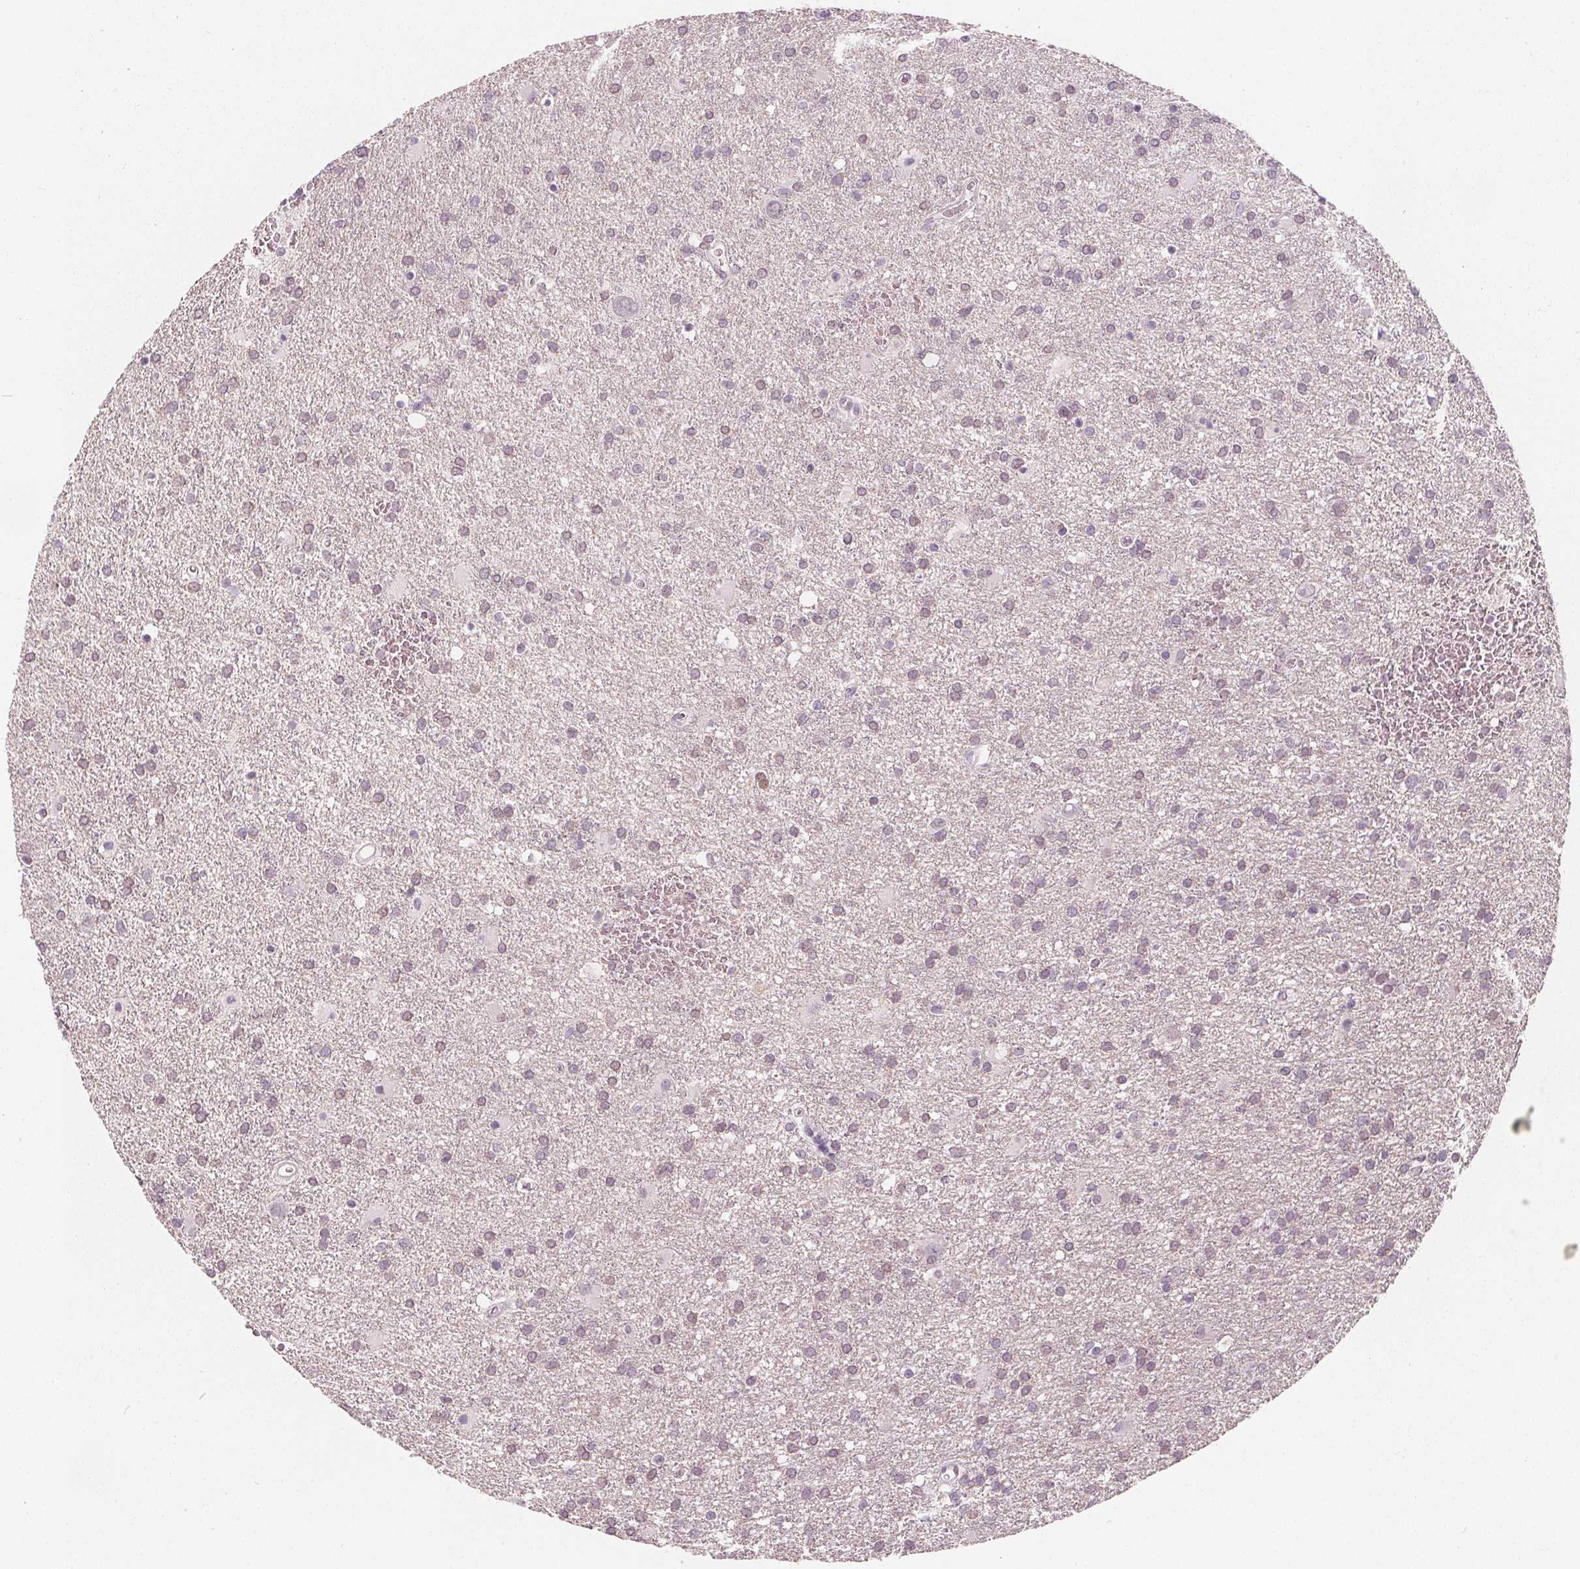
{"staining": {"intensity": "moderate", "quantity": "<25%", "location": "nuclear"}, "tissue": "glioma", "cell_type": "Tumor cells", "image_type": "cancer", "snomed": [{"axis": "morphology", "description": "Glioma, malignant, Low grade"}, {"axis": "topography", "description": "Brain"}], "caption": "Immunohistochemistry micrograph of neoplastic tissue: malignant glioma (low-grade) stained using IHC demonstrates low levels of moderate protein expression localized specifically in the nuclear of tumor cells, appearing as a nuclear brown color.", "gene": "DBX2", "patient": {"sex": "male", "age": 66}}